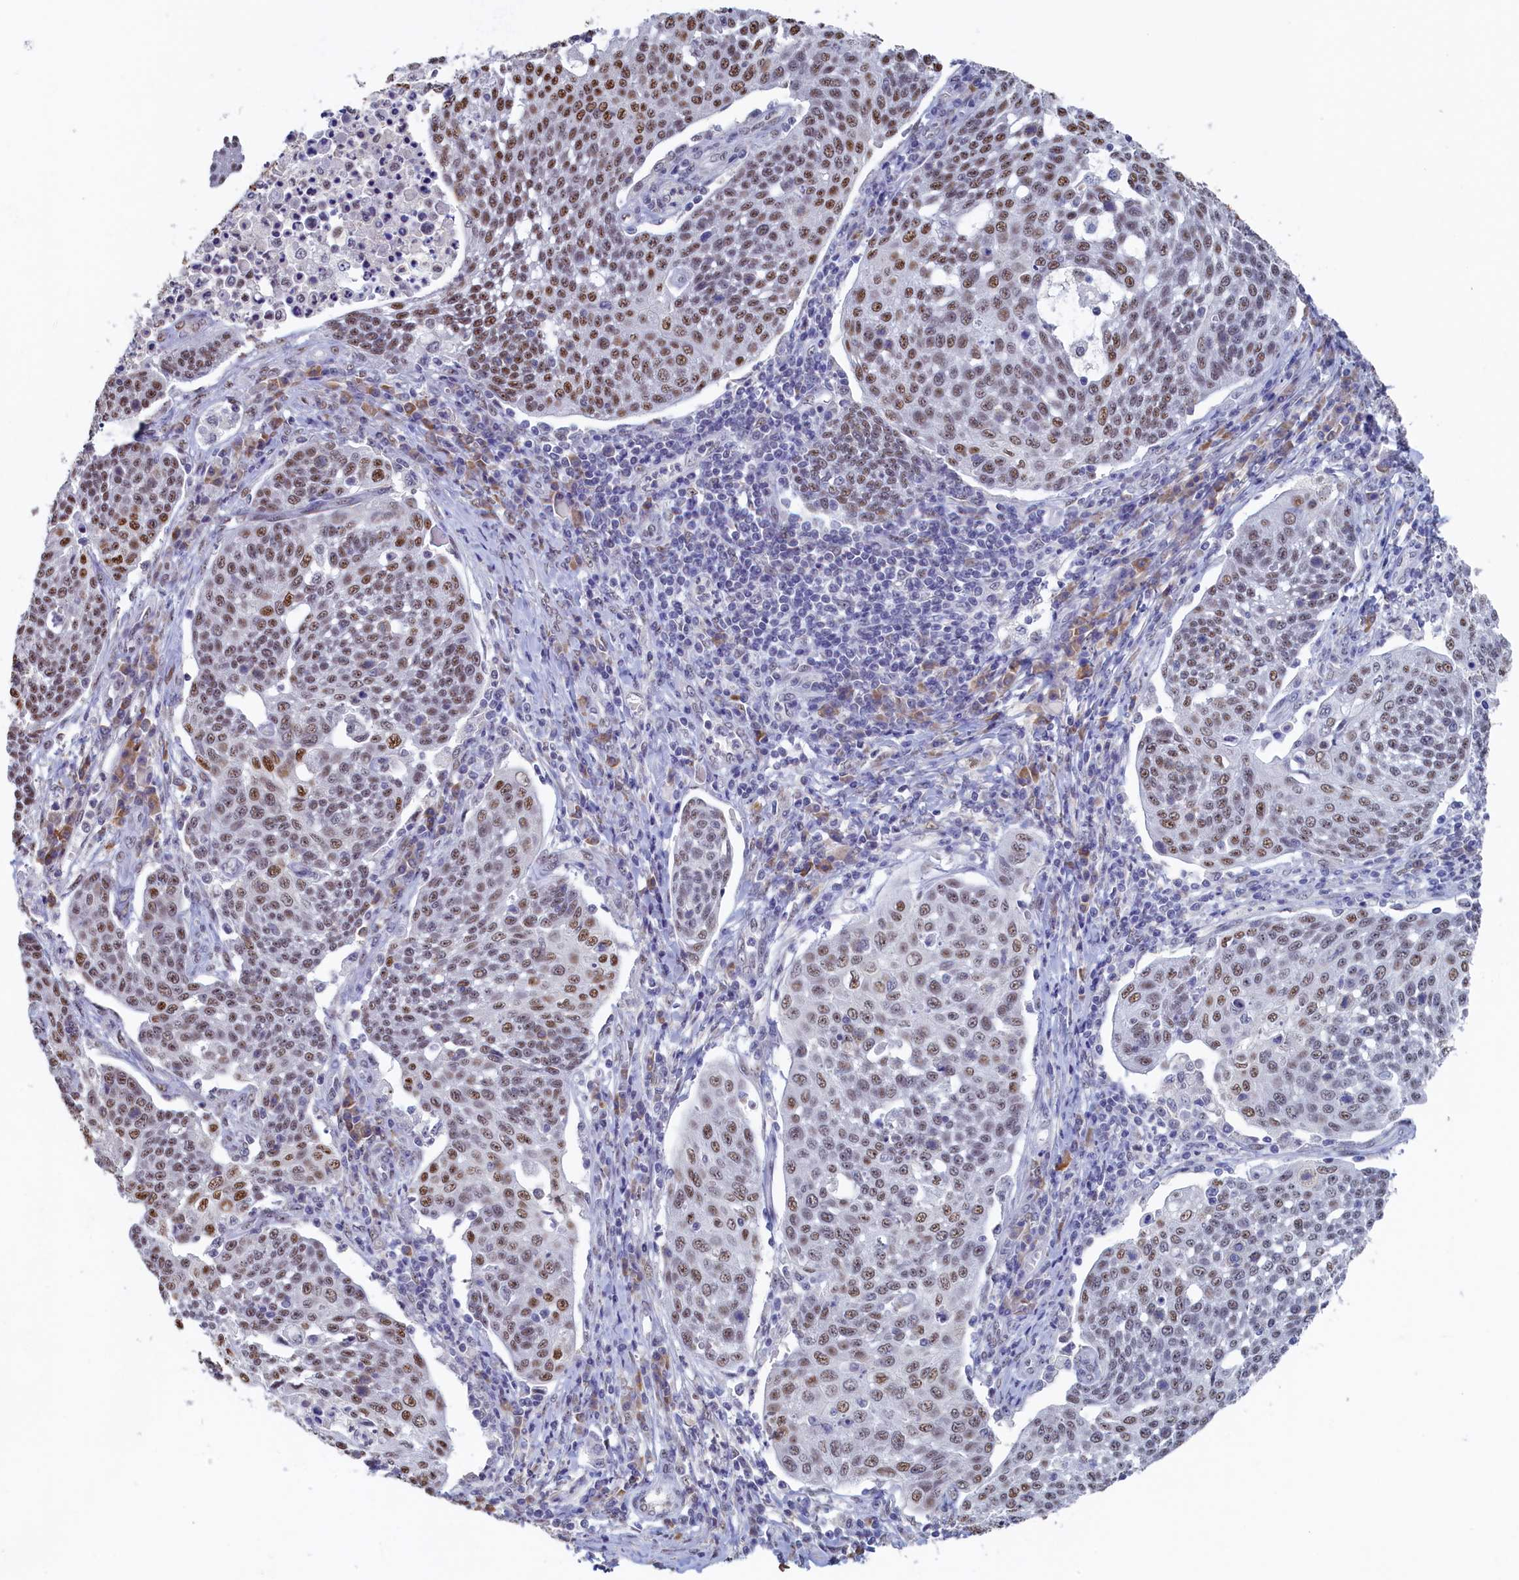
{"staining": {"intensity": "moderate", "quantity": "25%-75%", "location": "nuclear"}, "tissue": "cervical cancer", "cell_type": "Tumor cells", "image_type": "cancer", "snomed": [{"axis": "morphology", "description": "Squamous cell carcinoma, NOS"}, {"axis": "topography", "description": "Cervix"}], "caption": "Brown immunohistochemical staining in human squamous cell carcinoma (cervical) demonstrates moderate nuclear expression in about 25%-75% of tumor cells.", "gene": "MOSPD3", "patient": {"sex": "female", "age": 34}}